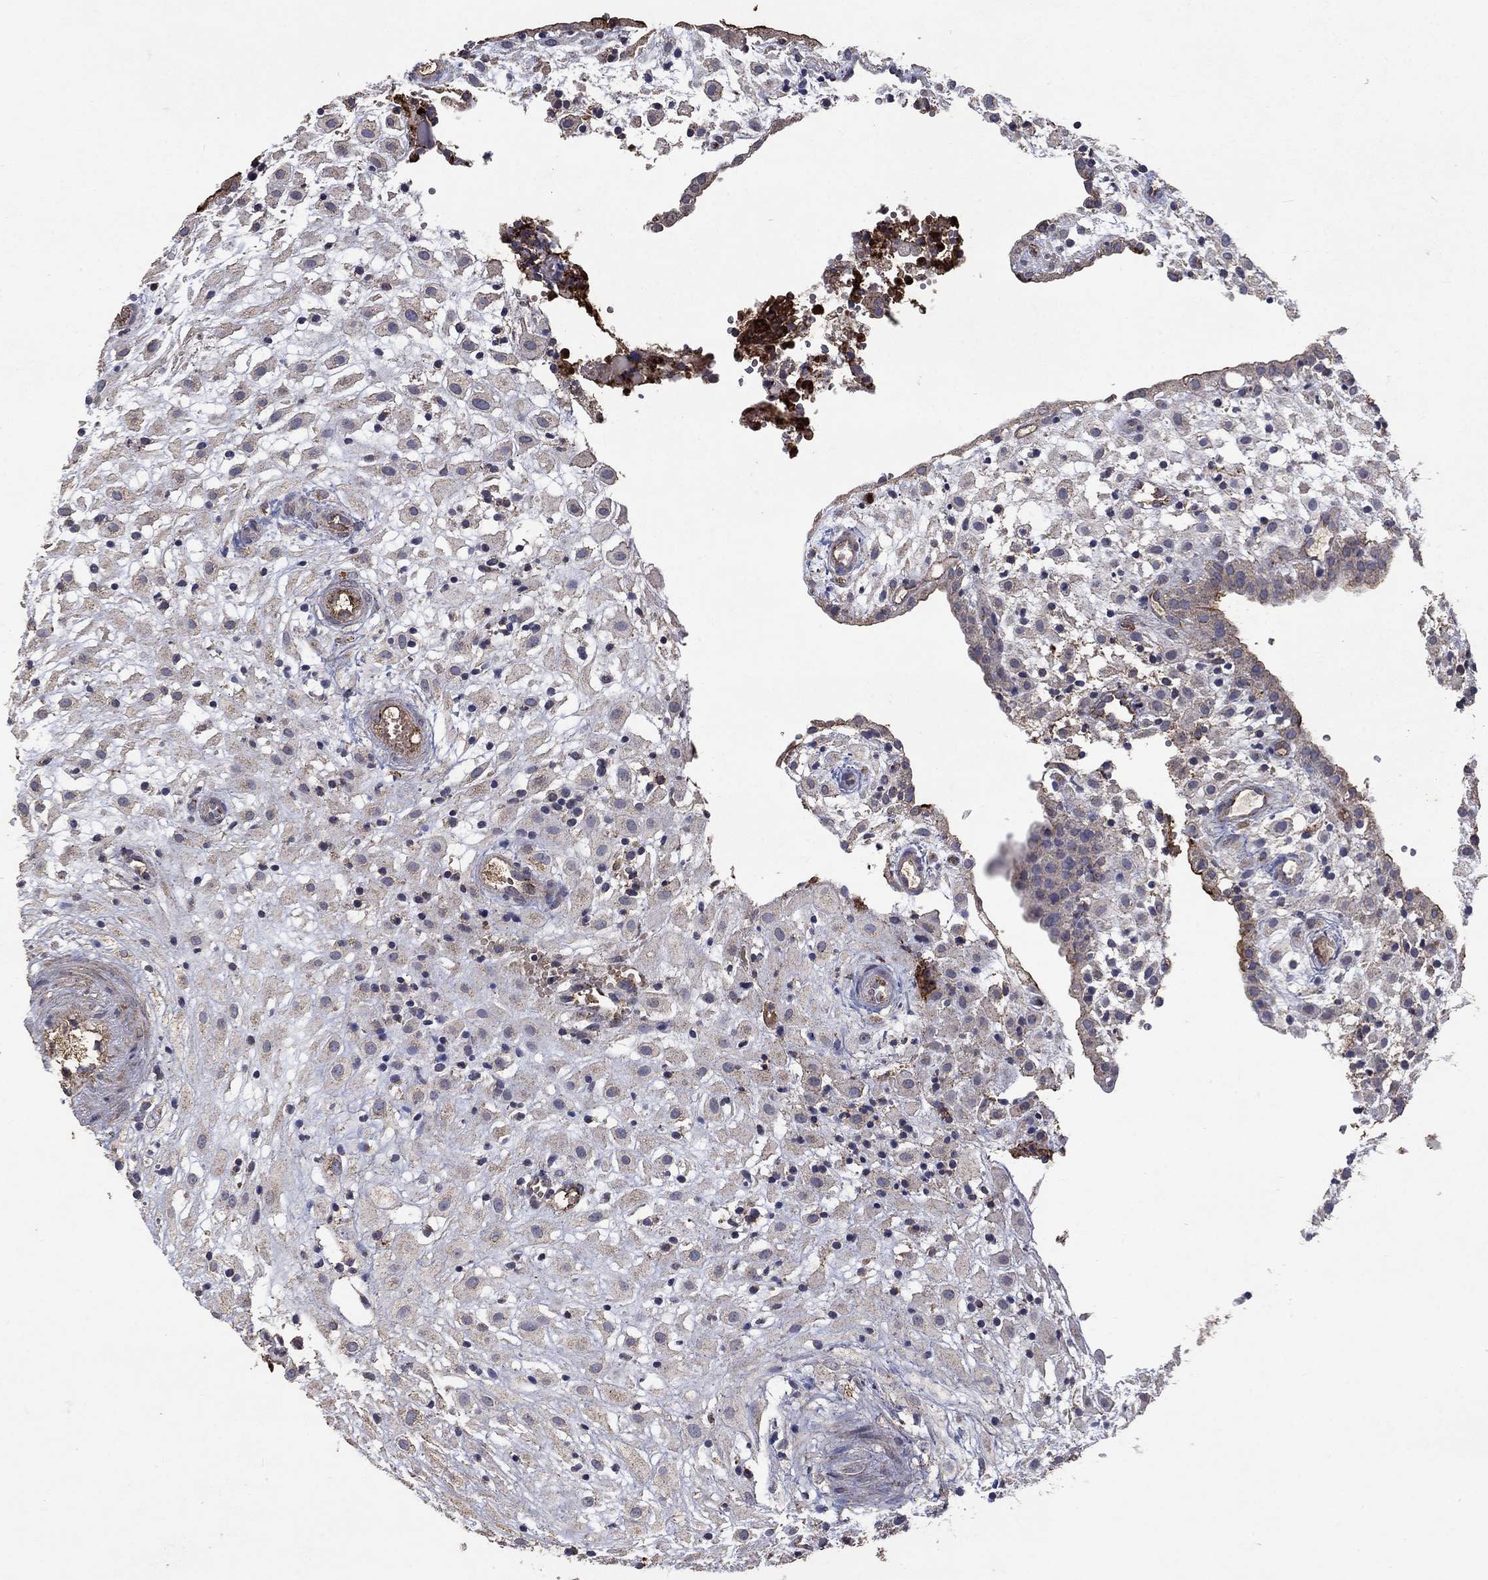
{"staining": {"intensity": "weak", "quantity": "25%-75%", "location": "cytoplasmic/membranous"}, "tissue": "placenta", "cell_type": "Decidual cells", "image_type": "normal", "snomed": [{"axis": "morphology", "description": "Normal tissue, NOS"}, {"axis": "topography", "description": "Placenta"}], "caption": "Weak cytoplasmic/membranous expression for a protein is appreciated in approximately 25%-75% of decidual cells of unremarkable placenta using immunohistochemistry.", "gene": "CD24", "patient": {"sex": "female", "age": 24}}